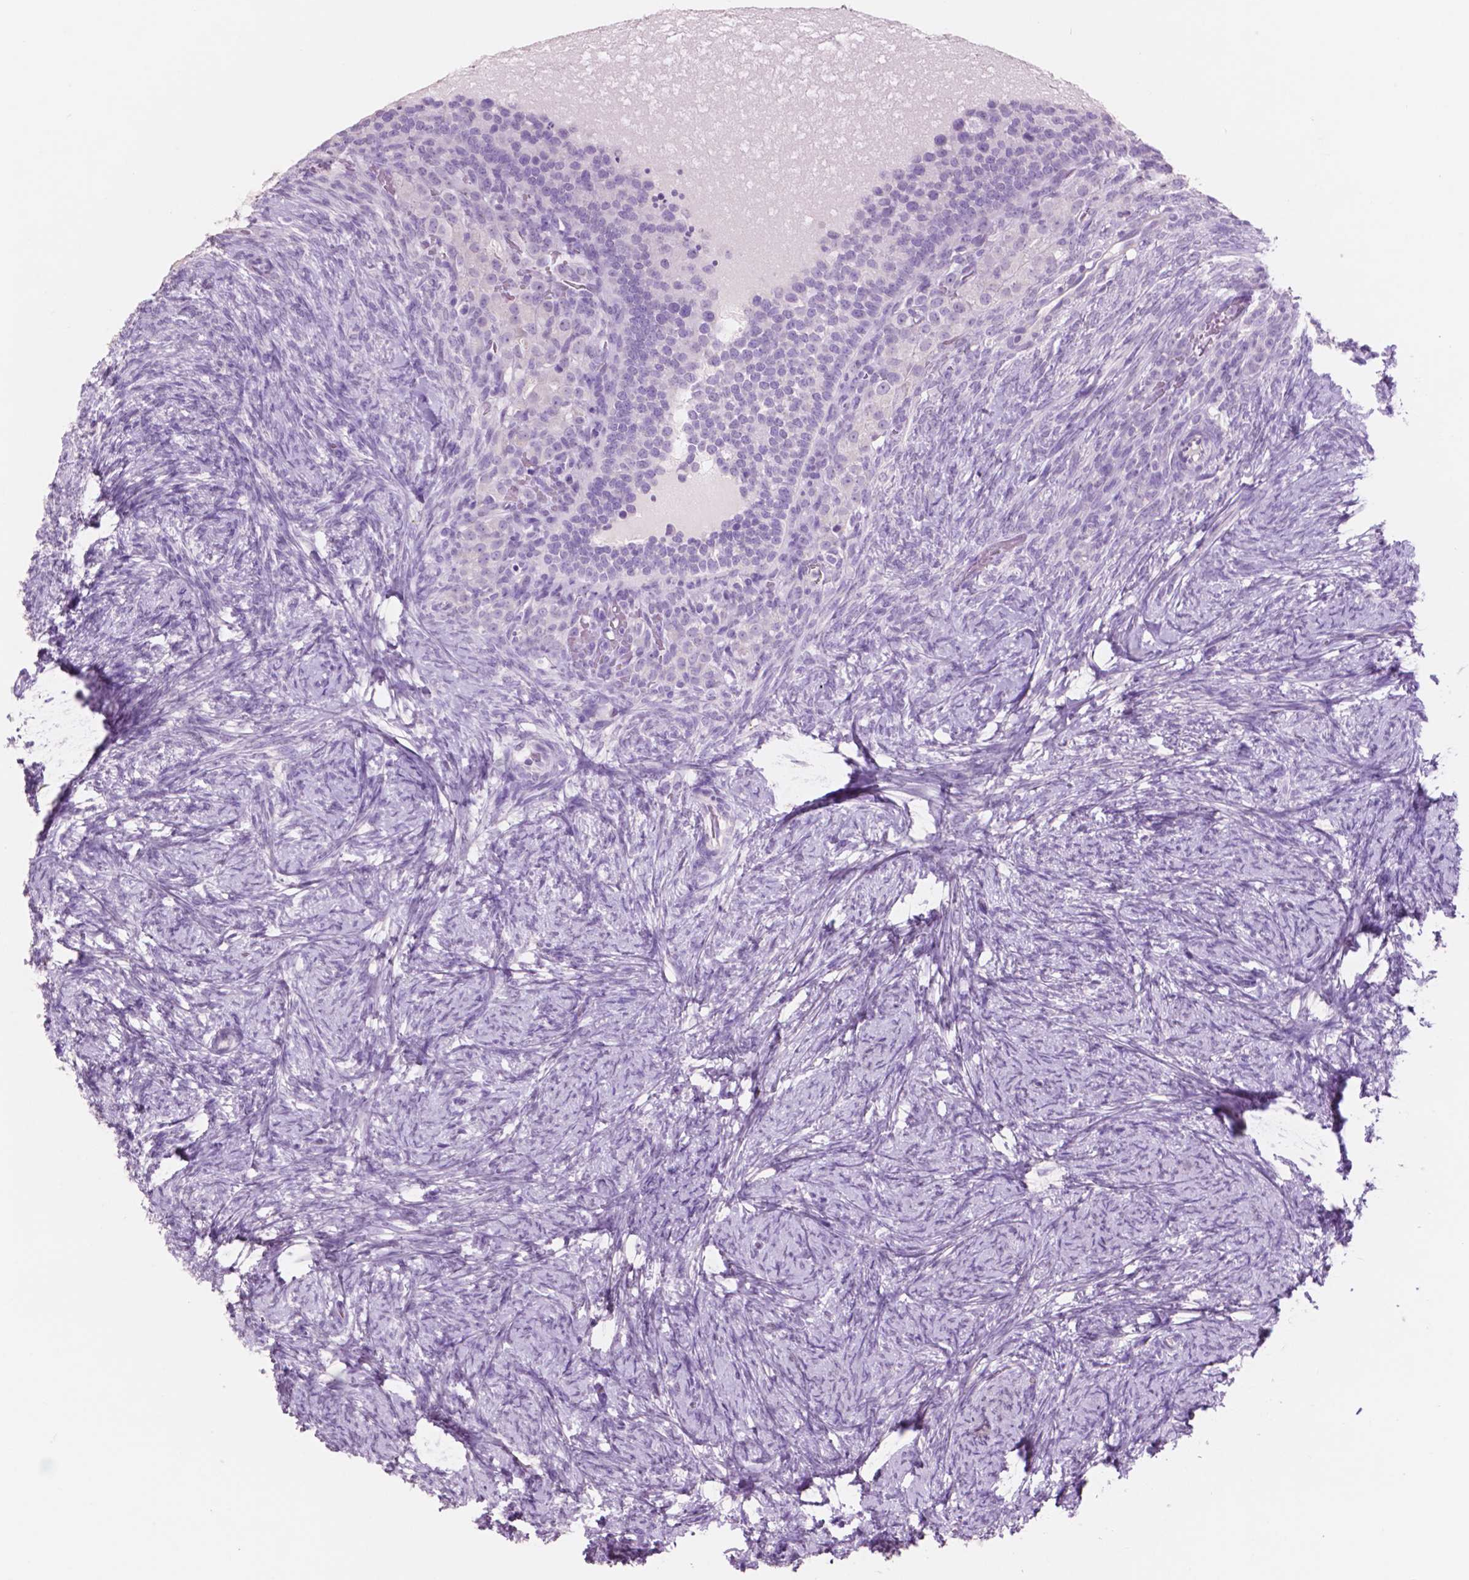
{"staining": {"intensity": "negative", "quantity": "none", "location": "none"}, "tissue": "ovary", "cell_type": "Follicle cells", "image_type": "normal", "snomed": [{"axis": "morphology", "description": "Normal tissue, NOS"}, {"axis": "topography", "description": "Ovary"}], "caption": "An IHC photomicrograph of normal ovary is shown. There is no staining in follicle cells of ovary.", "gene": "IDO1", "patient": {"sex": "female", "age": 34}}